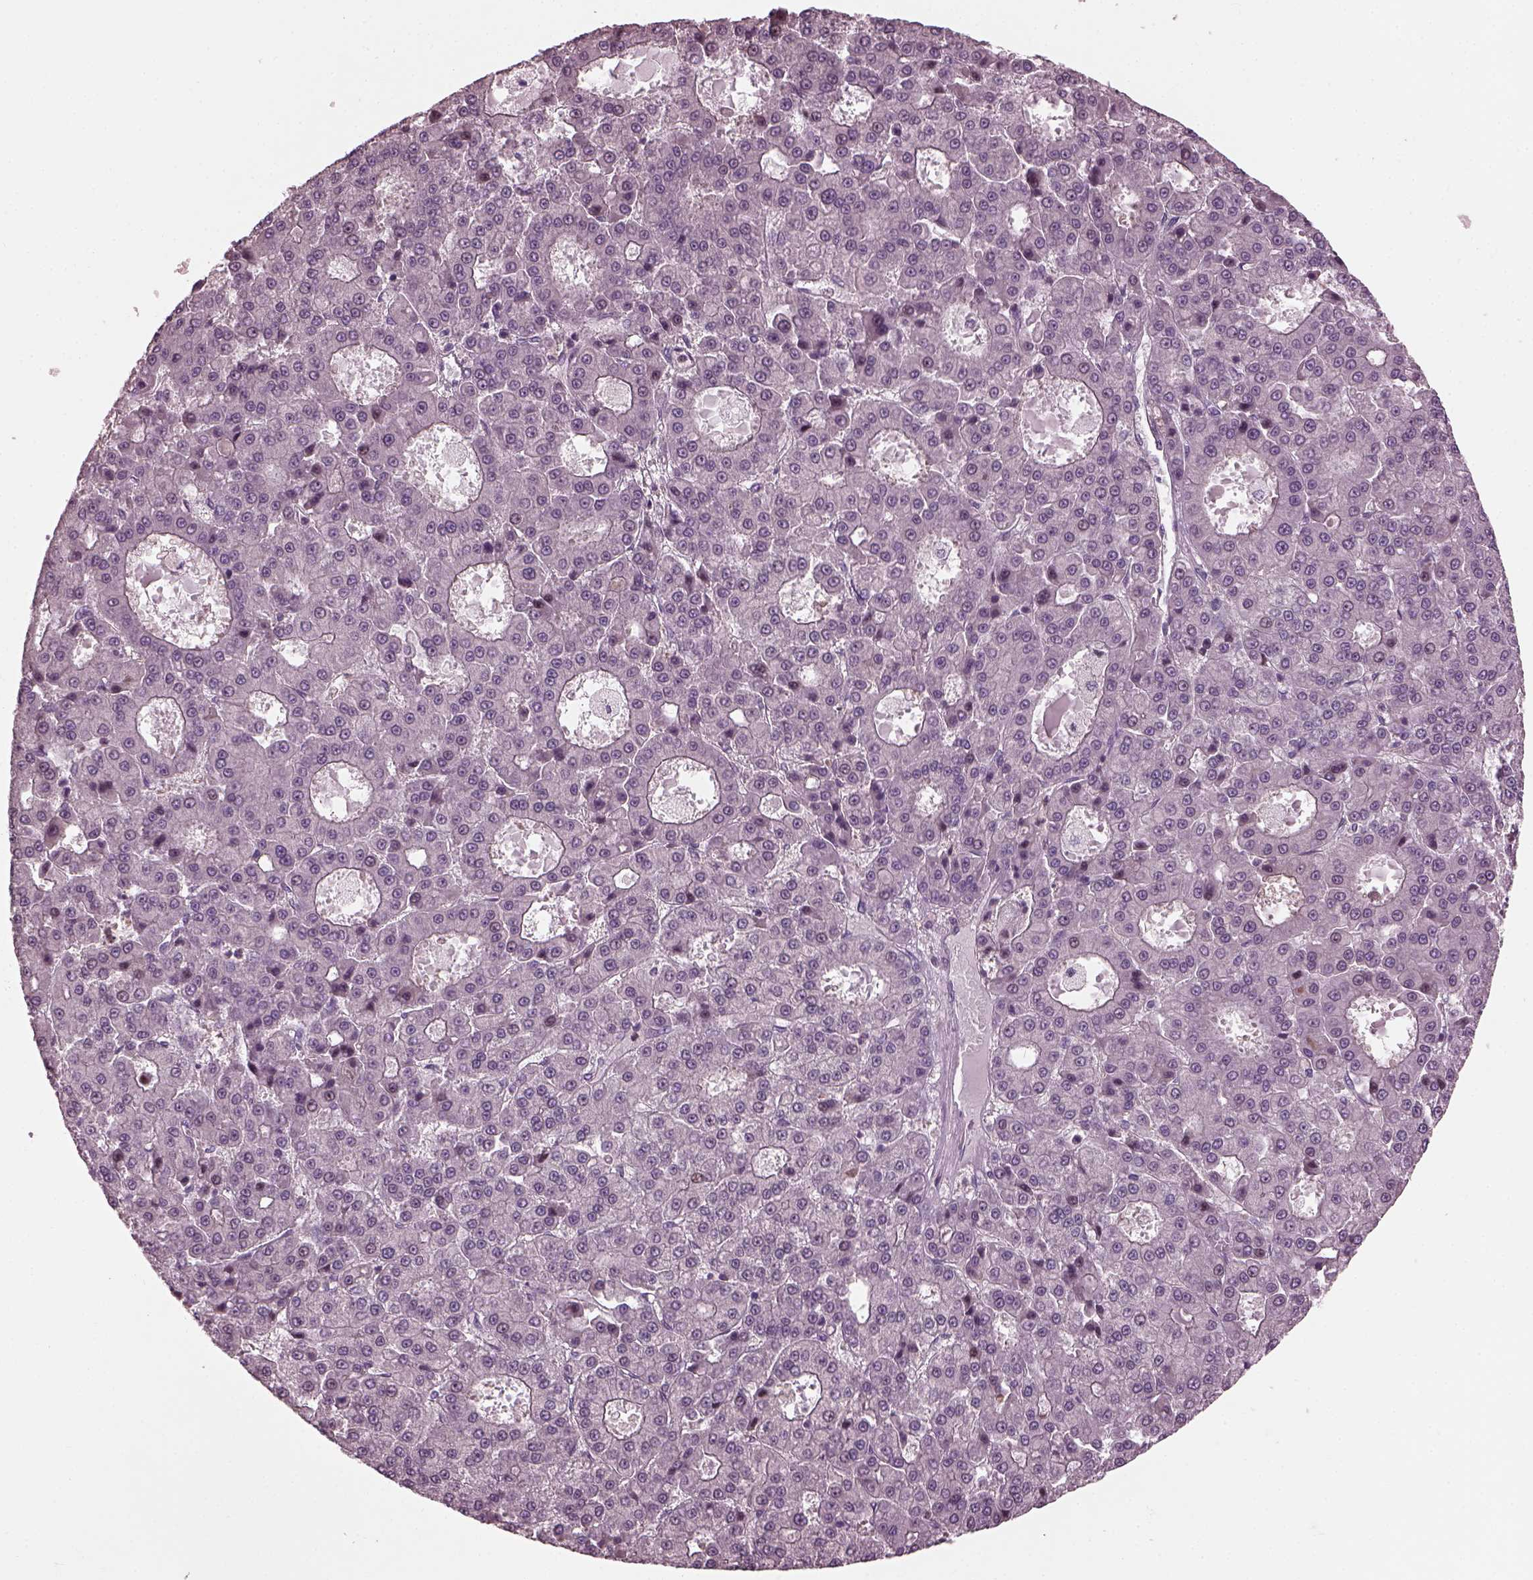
{"staining": {"intensity": "negative", "quantity": "none", "location": "none"}, "tissue": "liver cancer", "cell_type": "Tumor cells", "image_type": "cancer", "snomed": [{"axis": "morphology", "description": "Carcinoma, Hepatocellular, NOS"}, {"axis": "topography", "description": "Liver"}], "caption": "Hepatocellular carcinoma (liver) stained for a protein using IHC exhibits no positivity tumor cells.", "gene": "BFSP1", "patient": {"sex": "male", "age": 70}}